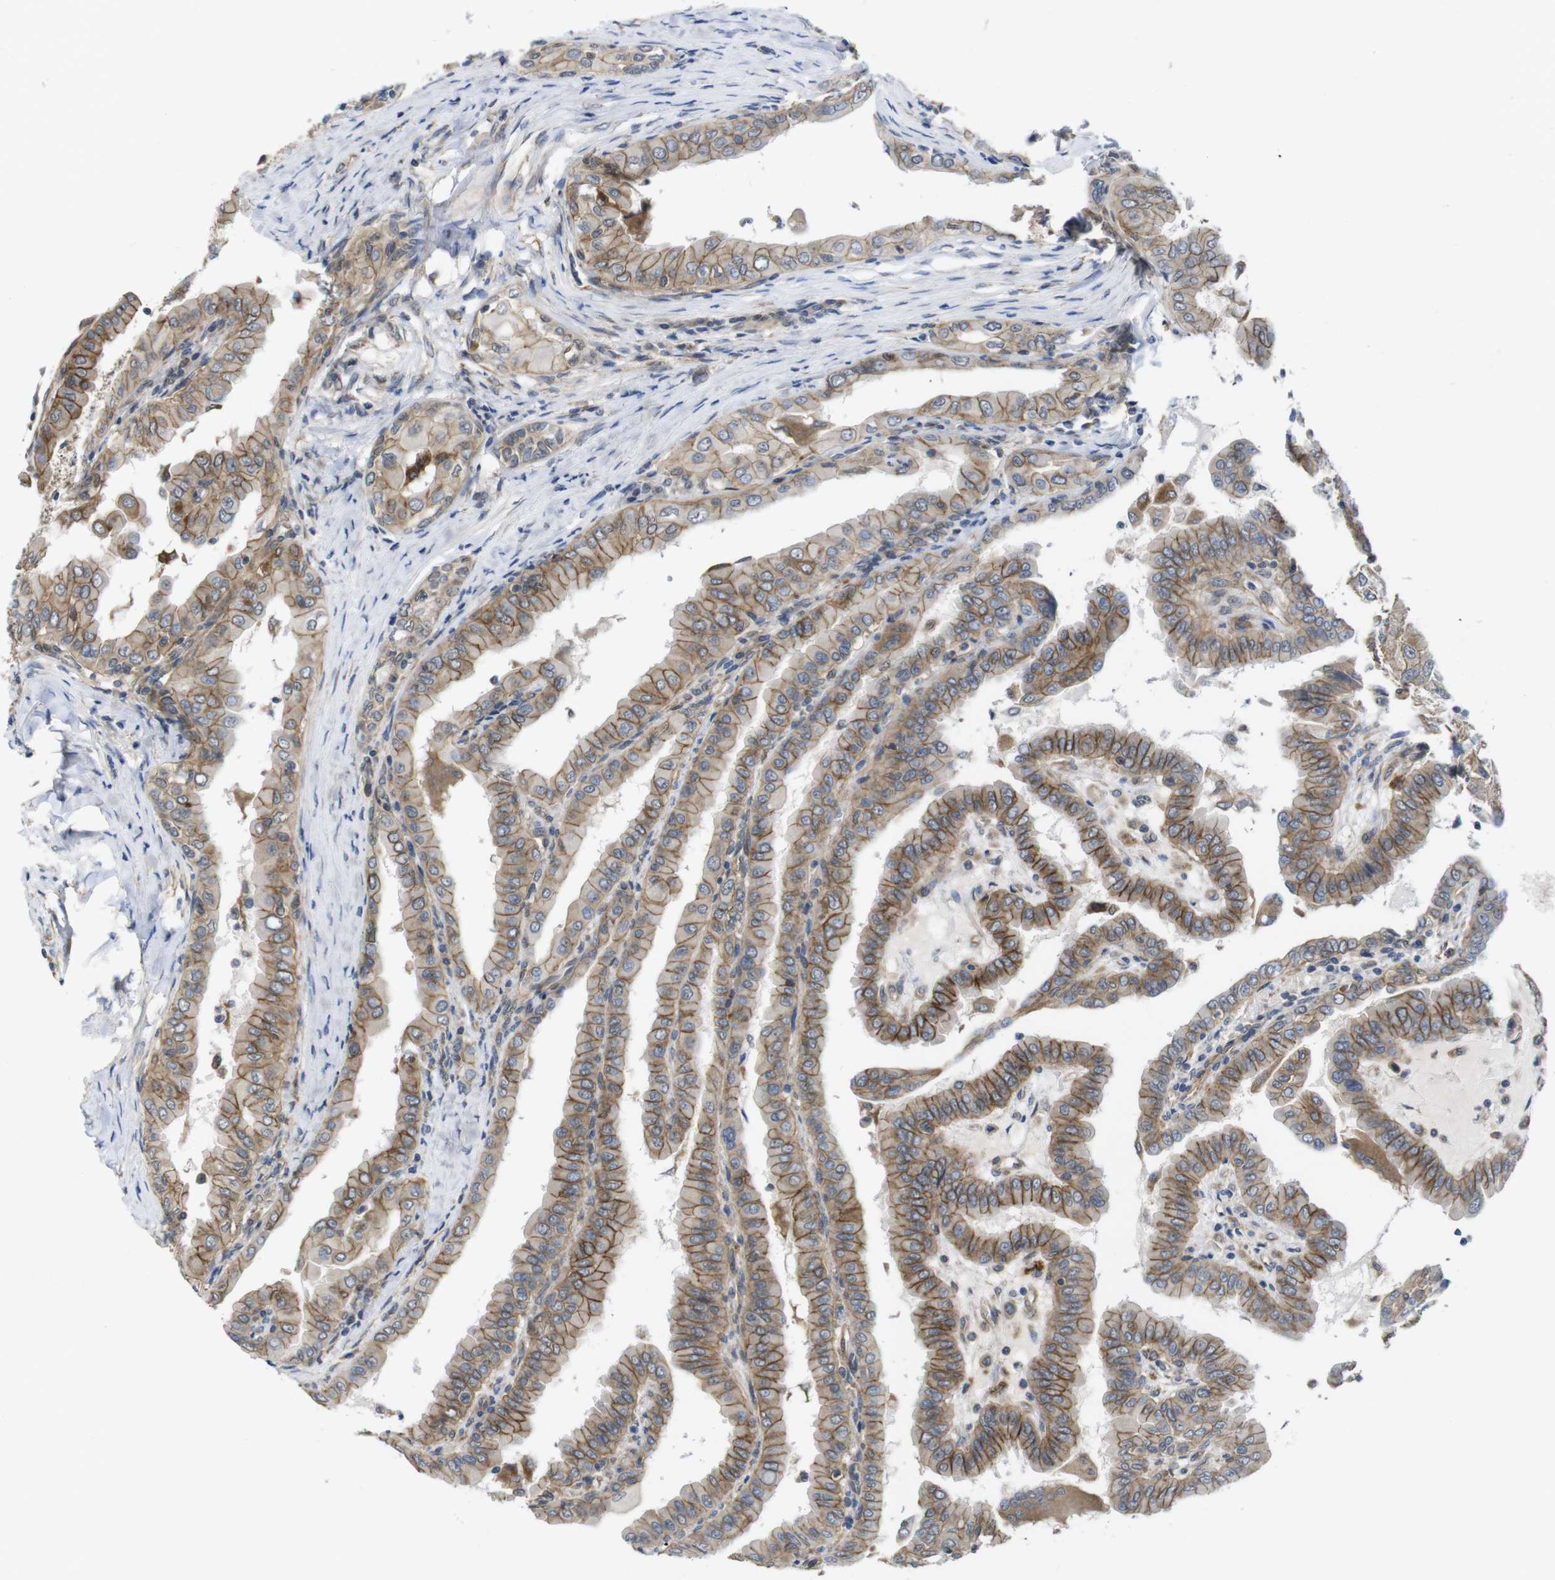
{"staining": {"intensity": "moderate", "quantity": ">75%", "location": "cytoplasmic/membranous"}, "tissue": "thyroid cancer", "cell_type": "Tumor cells", "image_type": "cancer", "snomed": [{"axis": "morphology", "description": "Papillary adenocarcinoma, NOS"}, {"axis": "topography", "description": "Thyroid gland"}], "caption": "Immunohistochemistry of thyroid papillary adenocarcinoma reveals medium levels of moderate cytoplasmic/membranous staining in about >75% of tumor cells. The protein is shown in brown color, while the nuclei are stained blue.", "gene": "ZDHHC5", "patient": {"sex": "male", "age": 33}}